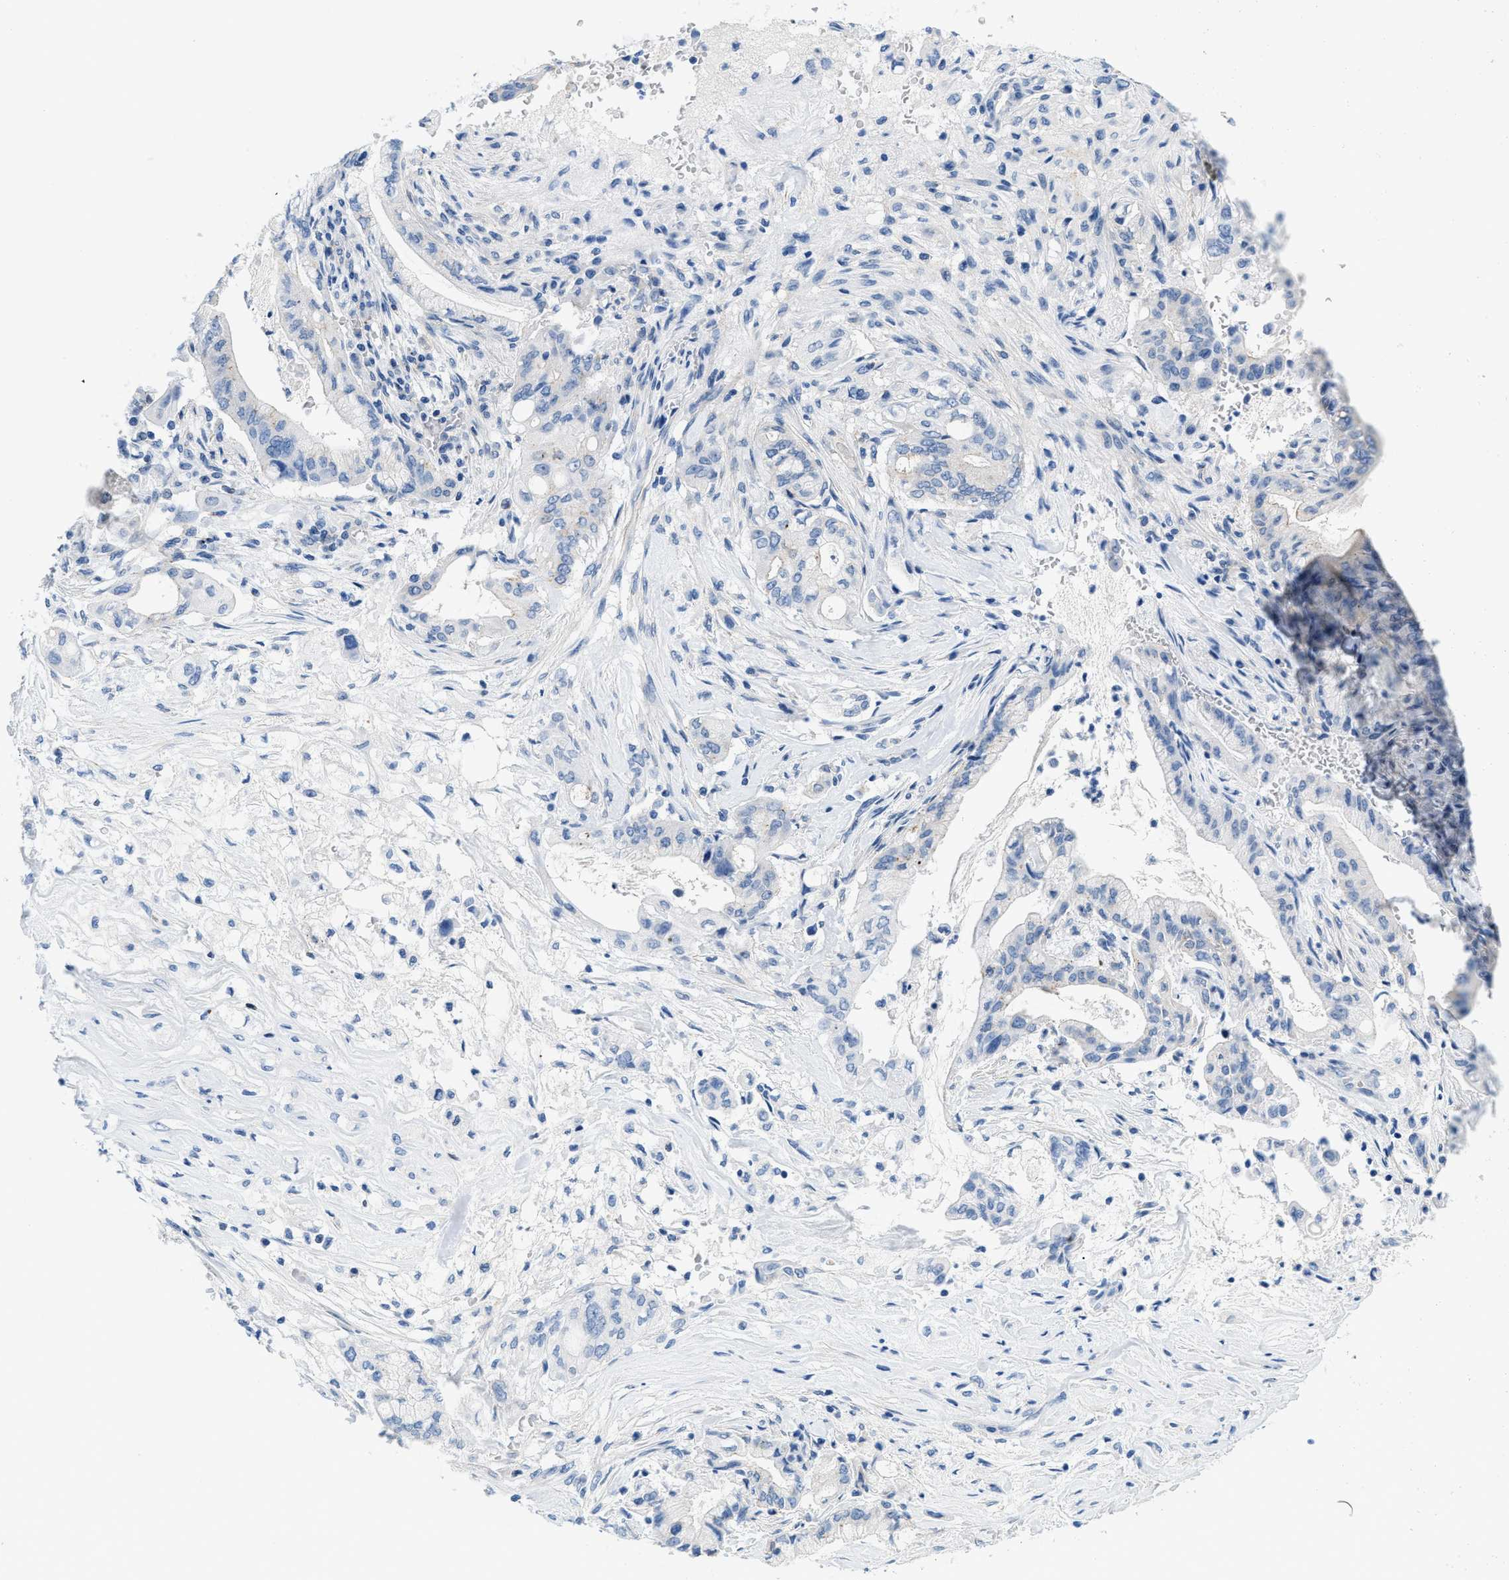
{"staining": {"intensity": "negative", "quantity": "none", "location": "none"}, "tissue": "pancreatic cancer", "cell_type": "Tumor cells", "image_type": "cancer", "snomed": [{"axis": "morphology", "description": "Adenocarcinoma, NOS"}, {"axis": "topography", "description": "Pancreas"}], "caption": "This image is of pancreatic adenocarcinoma stained with immunohistochemistry to label a protein in brown with the nuclei are counter-stained blue. There is no staining in tumor cells. Nuclei are stained in blue.", "gene": "FDCSP", "patient": {"sex": "female", "age": 73}}